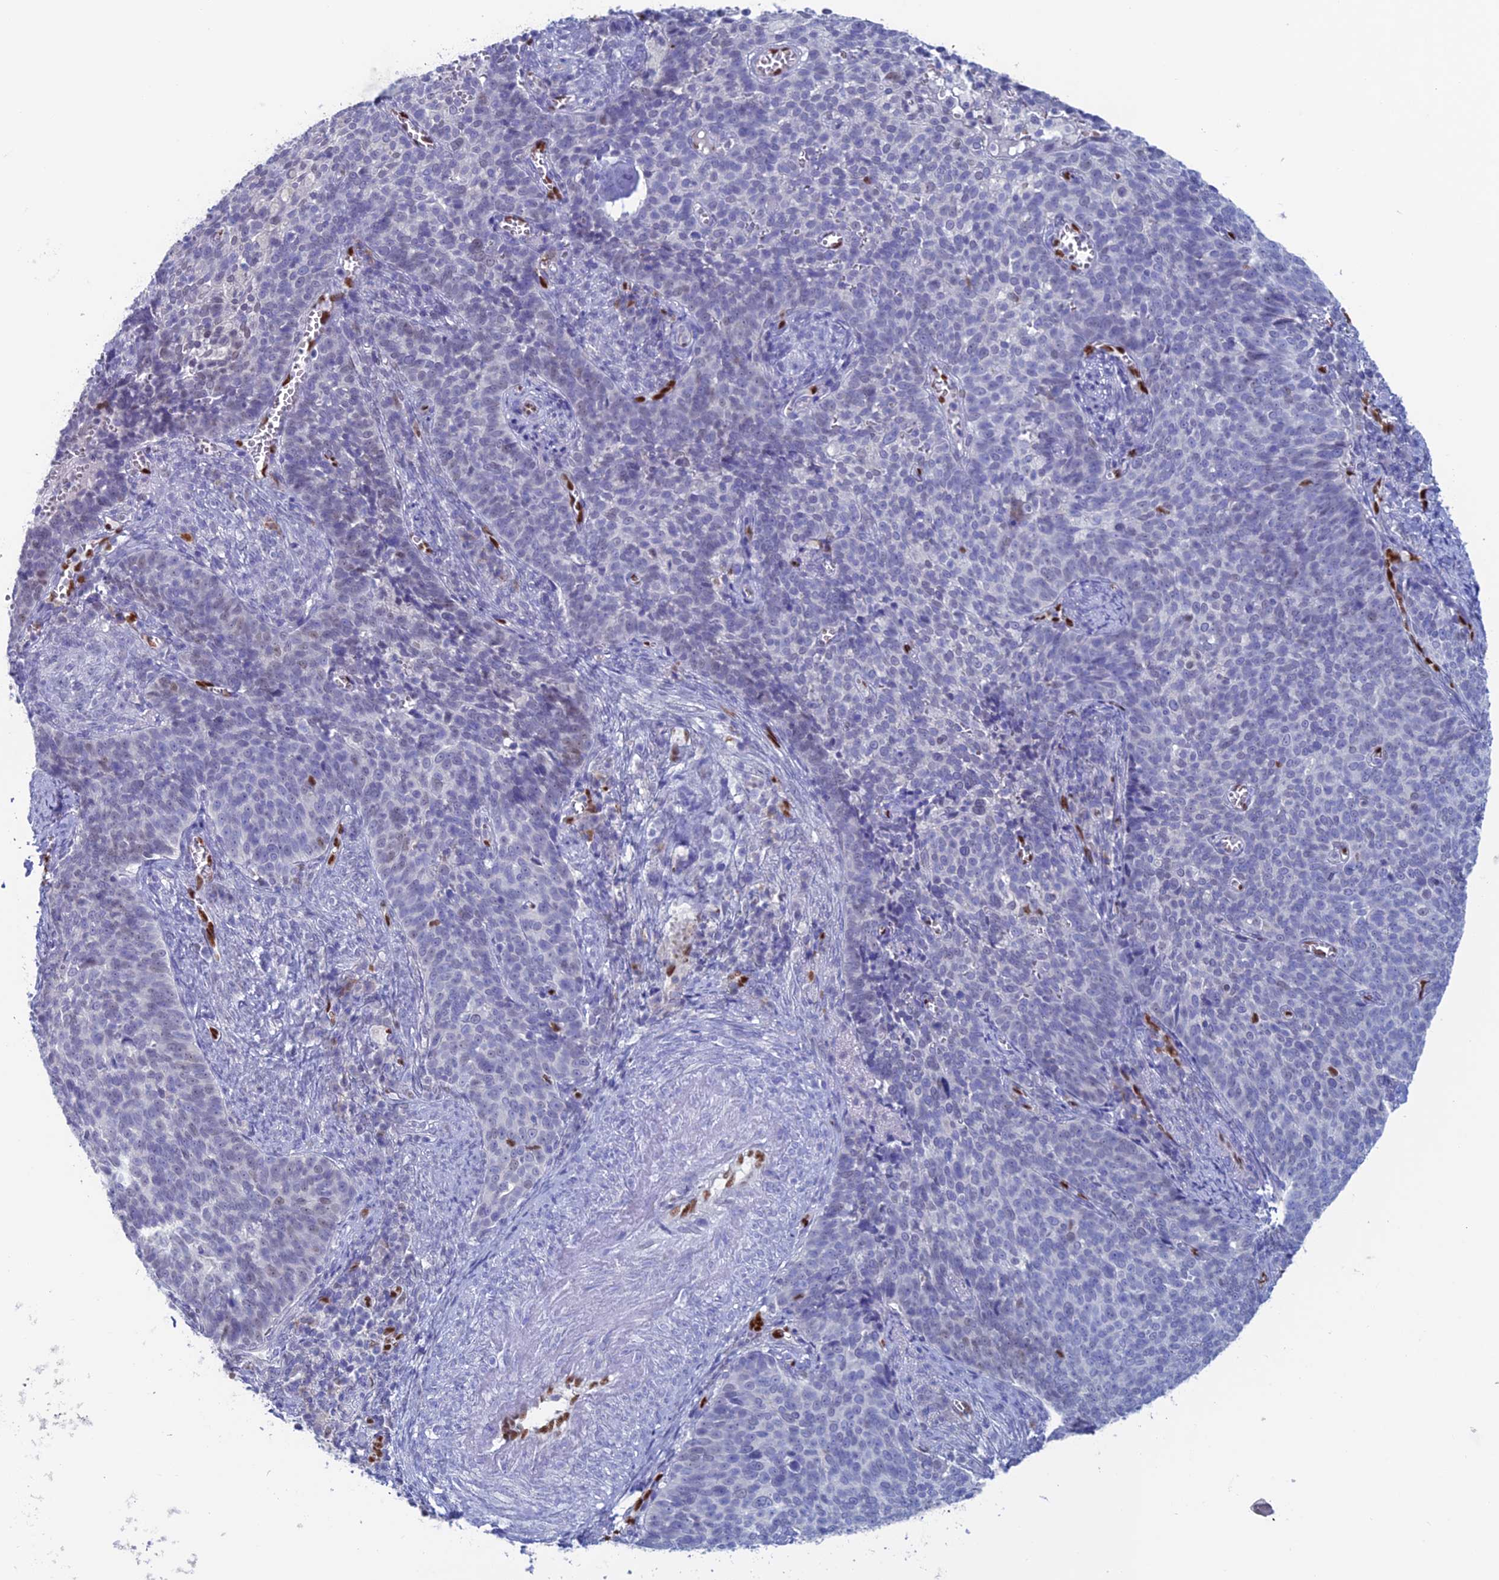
{"staining": {"intensity": "negative", "quantity": "none", "location": "none"}, "tissue": "cervical cancer", "cell_type": "Tumor cells", "image_type": "cancer", "snomed": [{"axis": "morphology", "description": "Normal tissue, NOS"}, {"axis": "morphology", "description": "Squamous cell carcinoma, NOS"}, {"axis": "topography", "description": "Cervix"}], "caption": "High magnification brightfield microscopy of squamous cell carcinoma (cervical) stained with DAB (3,3'-diaminobenzidine) (brown) and counterstained with hematoxylin (blue): tumor cells show no significant staining. (DAB immunohistochemistry, high magnification).", "gene": "NOL4L", "patient": {"sex": "female", "age": 39}}